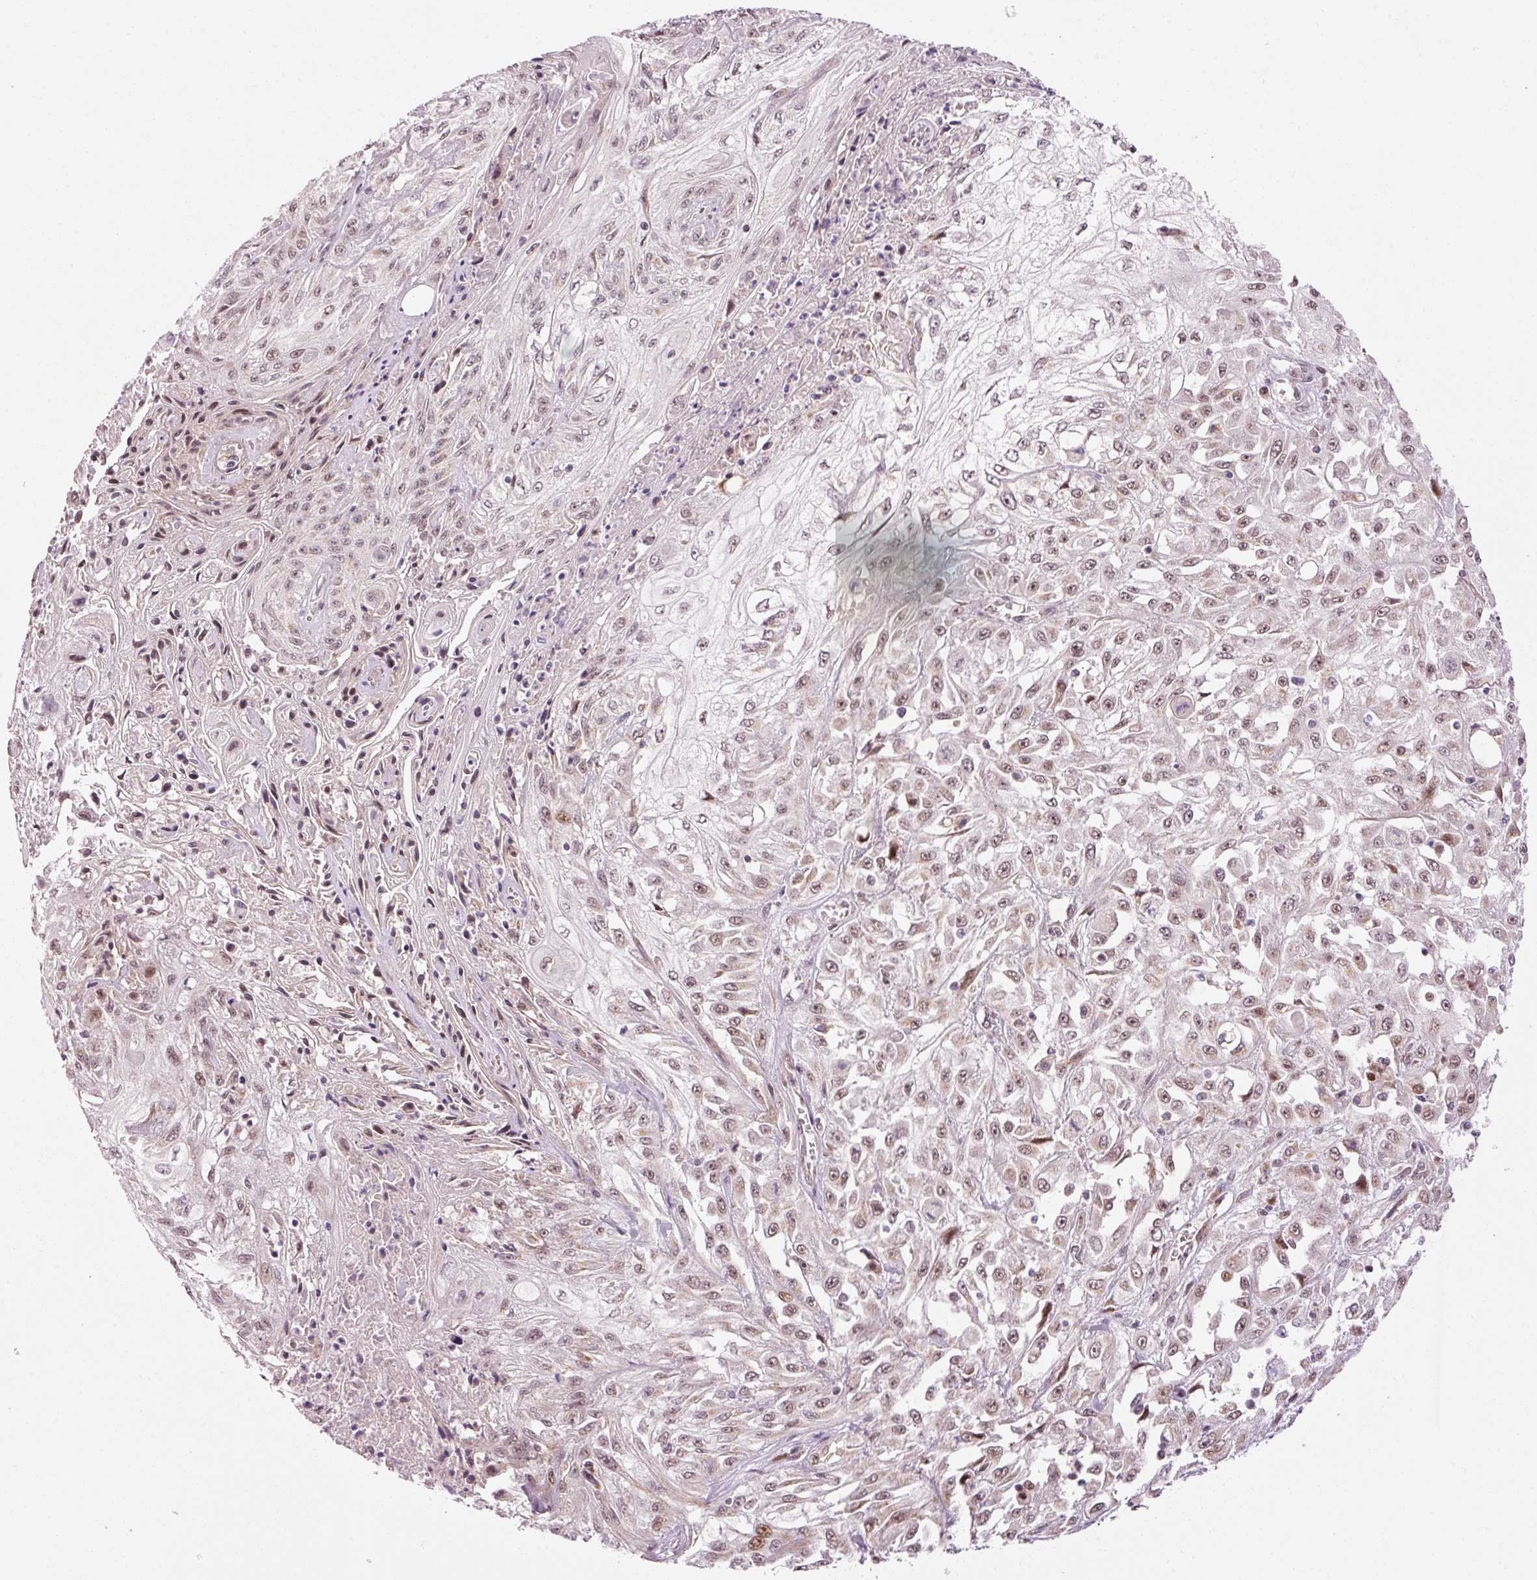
{"staining": {"intensity": "weak", "quantity": "25%-75%", "location": "nuclear"}, "tissue": "skin cancer", "cell_type": "Tumor cells", "image_type": "cancer", "snomed": [{"axis": "morphology", "description": "Squamous cell carcinoma, NOS"}, {"axis": "morphology", "description": "Squamous cell carcinoma, metastatic, NOS"}, {"axis": "topography", "description": "Skin"}, {"axis": "topography", "description": "Lymph node"}], "caption": "Squamous cell carcinoma (skin) stained with a protein marker reveals weak staining in tumor cells.", "gene": "ANKRD20A1", "patient": {"sex": "male", "age": 75}}